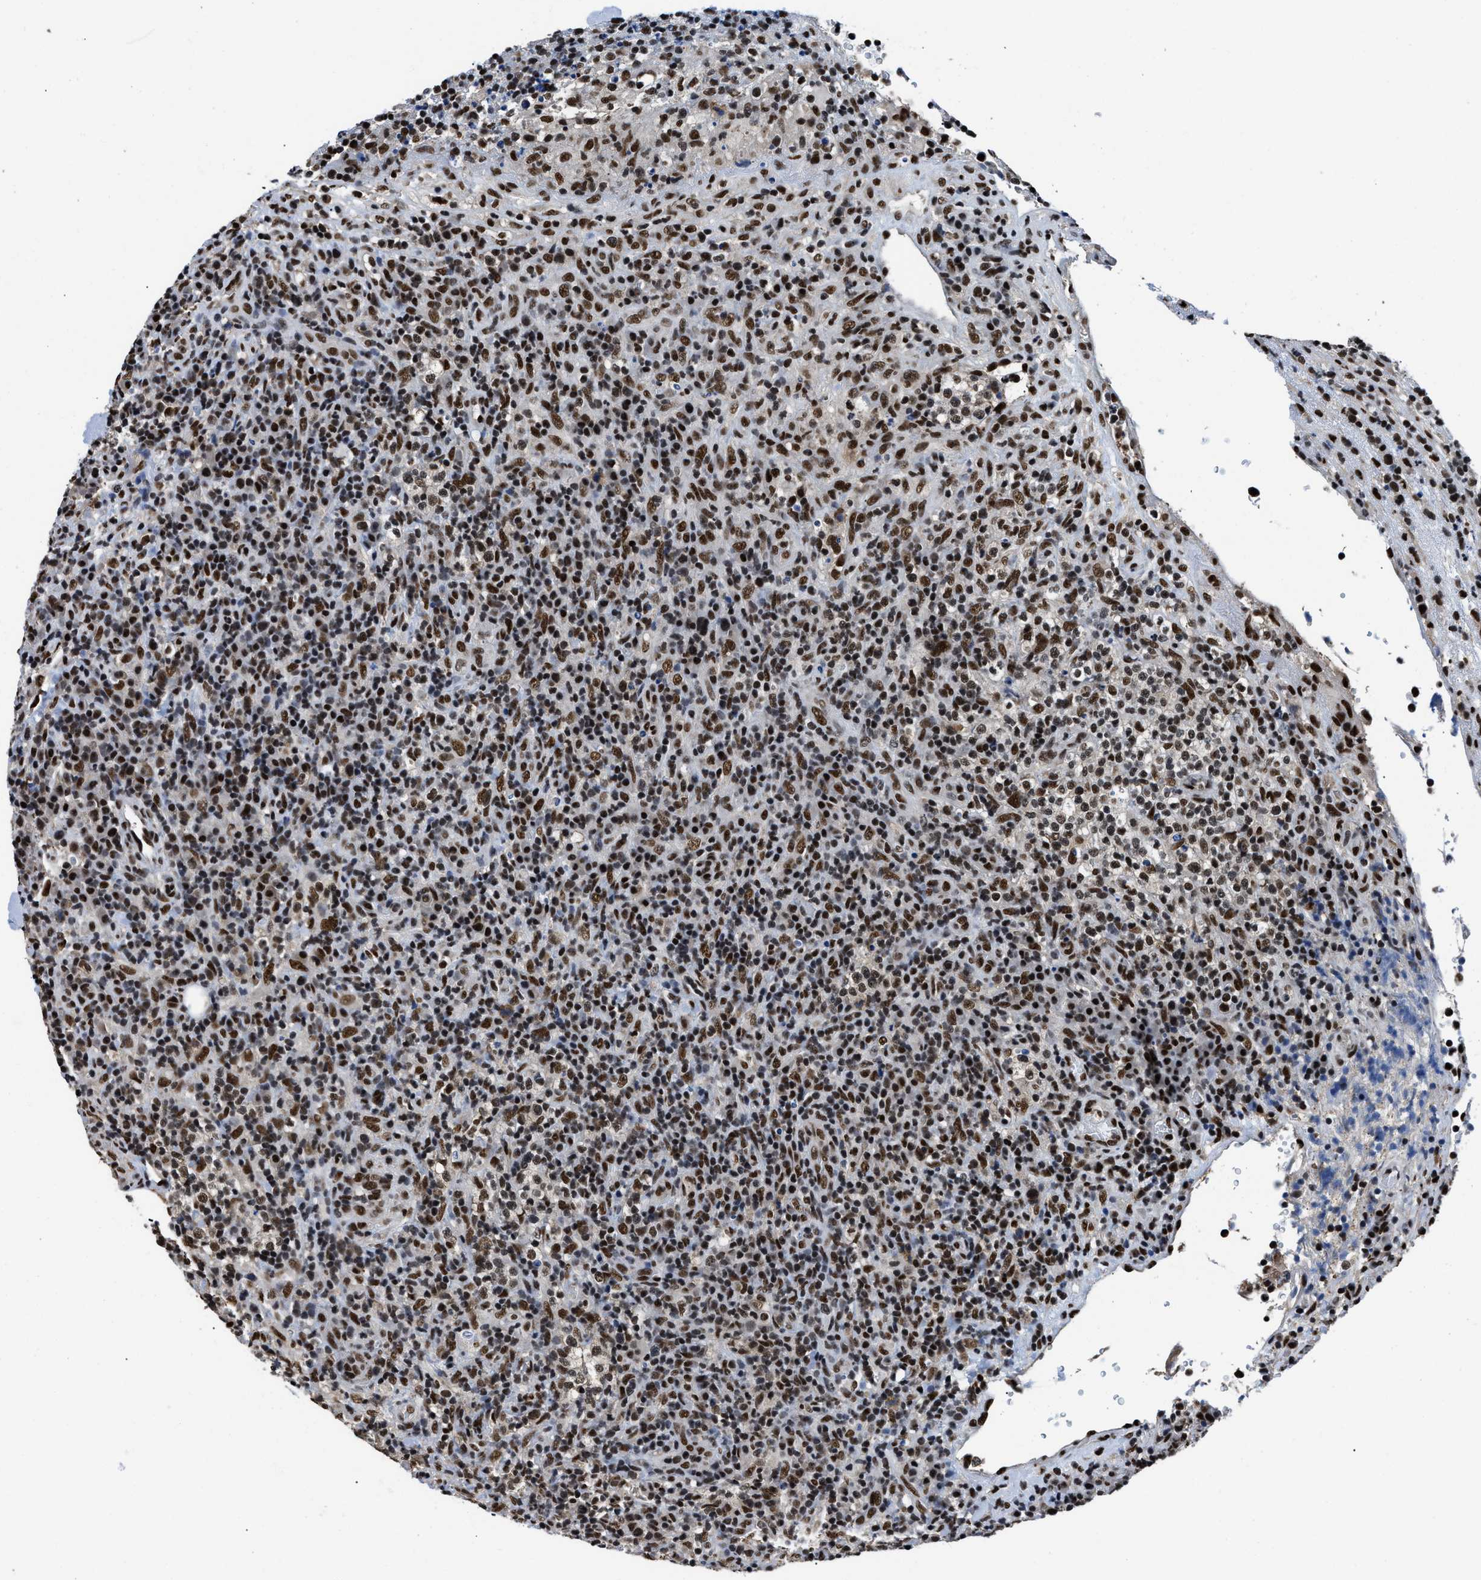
{"staining": {"intensity": "strong", "quantity": ">75%", "location": "nuclear"}, "tissue": "lymphoma", "cell_type": "Tumor cells", "image_type": "cancer", "snomed": [{"axis": "morphology", "description": "Malignant lymphoma, non-Hodgkin's type, High grade"}, {"axis": "topography", "description": "Lymph node"}], "caption": "High-grade malignant lymphoma, non-Hodgkin's type stained with a protein marker demonstrates strong staining in tumor cells.", "gene": "HNRNPH2", "patient": {"sex": "female", "age": 76}}